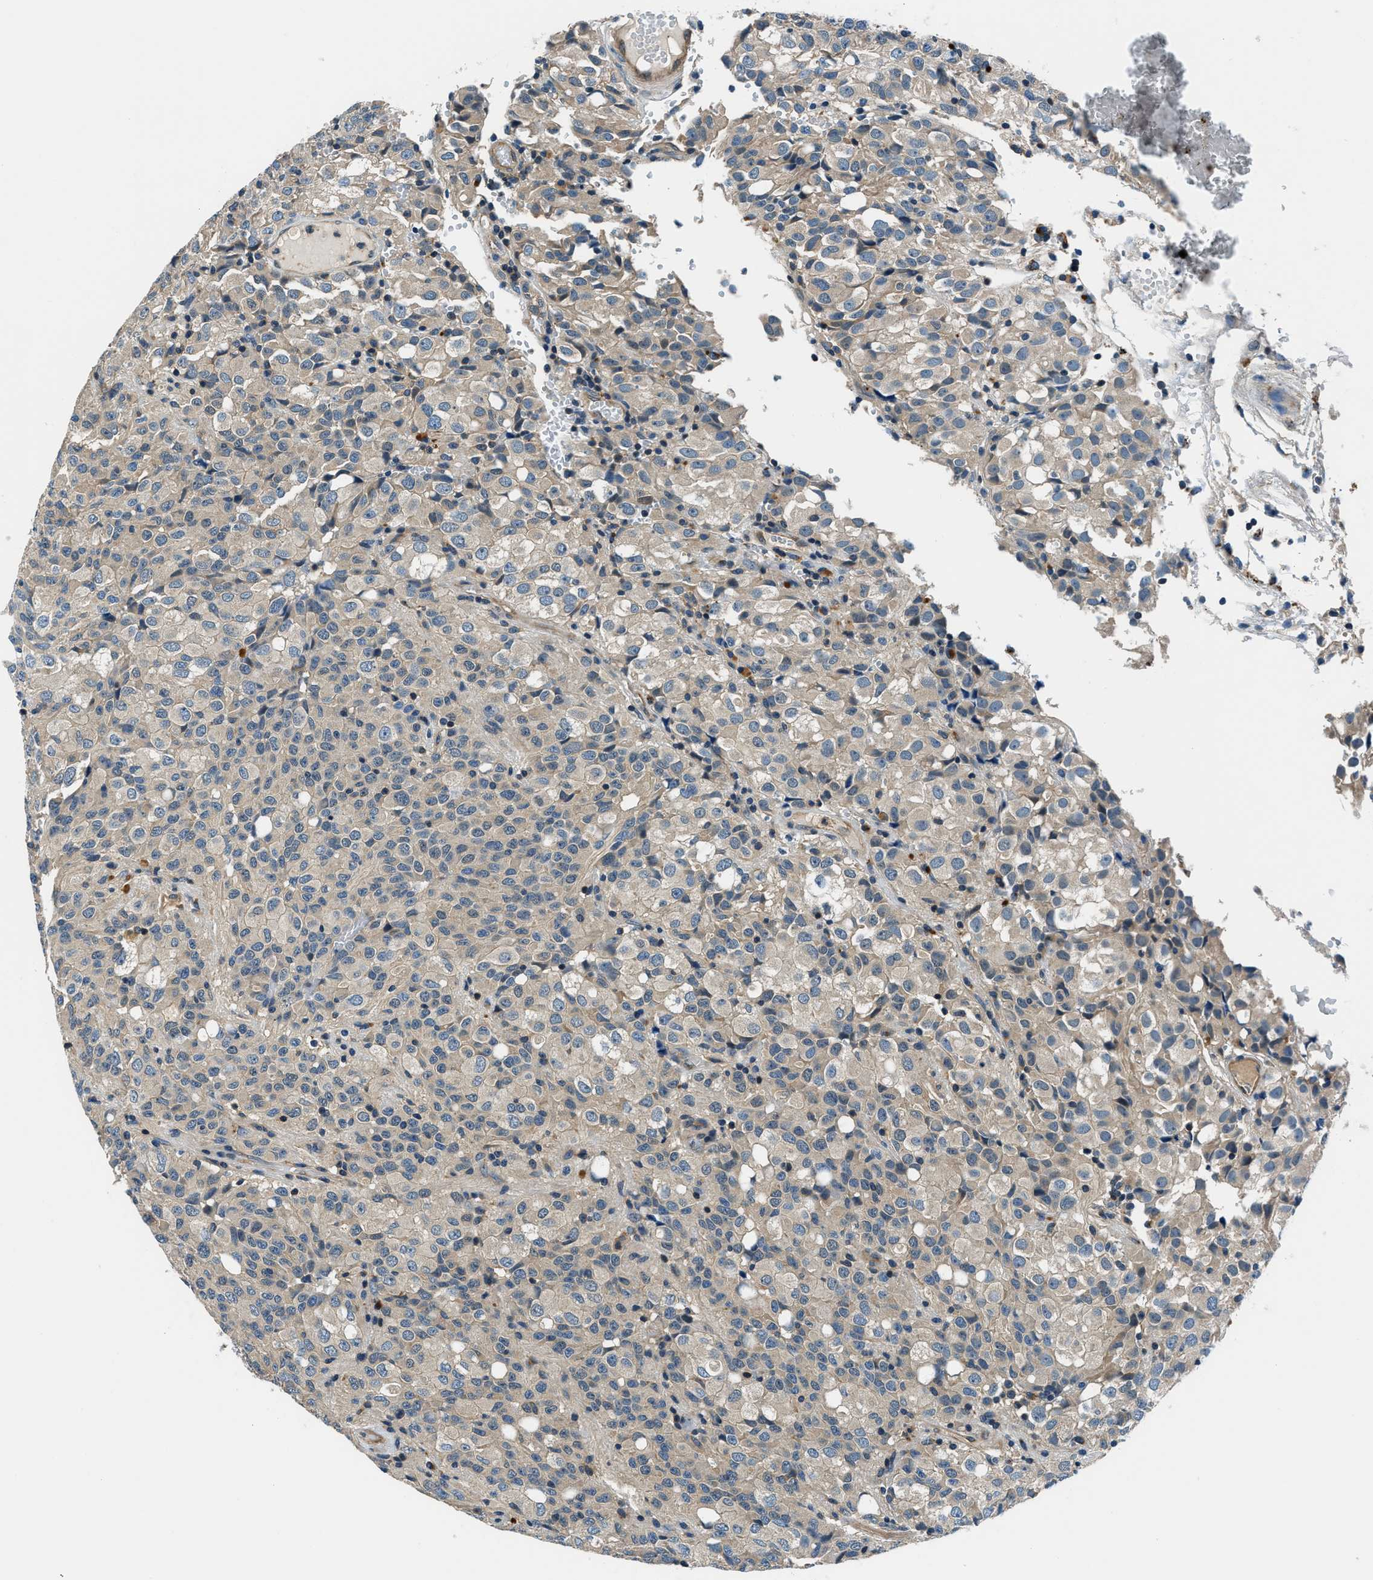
{"staining": {"intensity": "weak", "quantity": "25%-75%", "location": "cytoplasmic/membranous"}, "tissue": "glioma", "cell_type": "Tumor cells", "image_type": "cancer", "snomed": [{"axis": "morphology", "description": "Glioma, malignant, High grade"}, {"axis": "topography", "description": "Brain"}], "caption": "Glioma tissue reveals weak cytoplasmic/membranous positivity in about 25%-75% of tumor cells", "gene": "SLC19A2", "patient": {"sex": "male", "age": 32}}